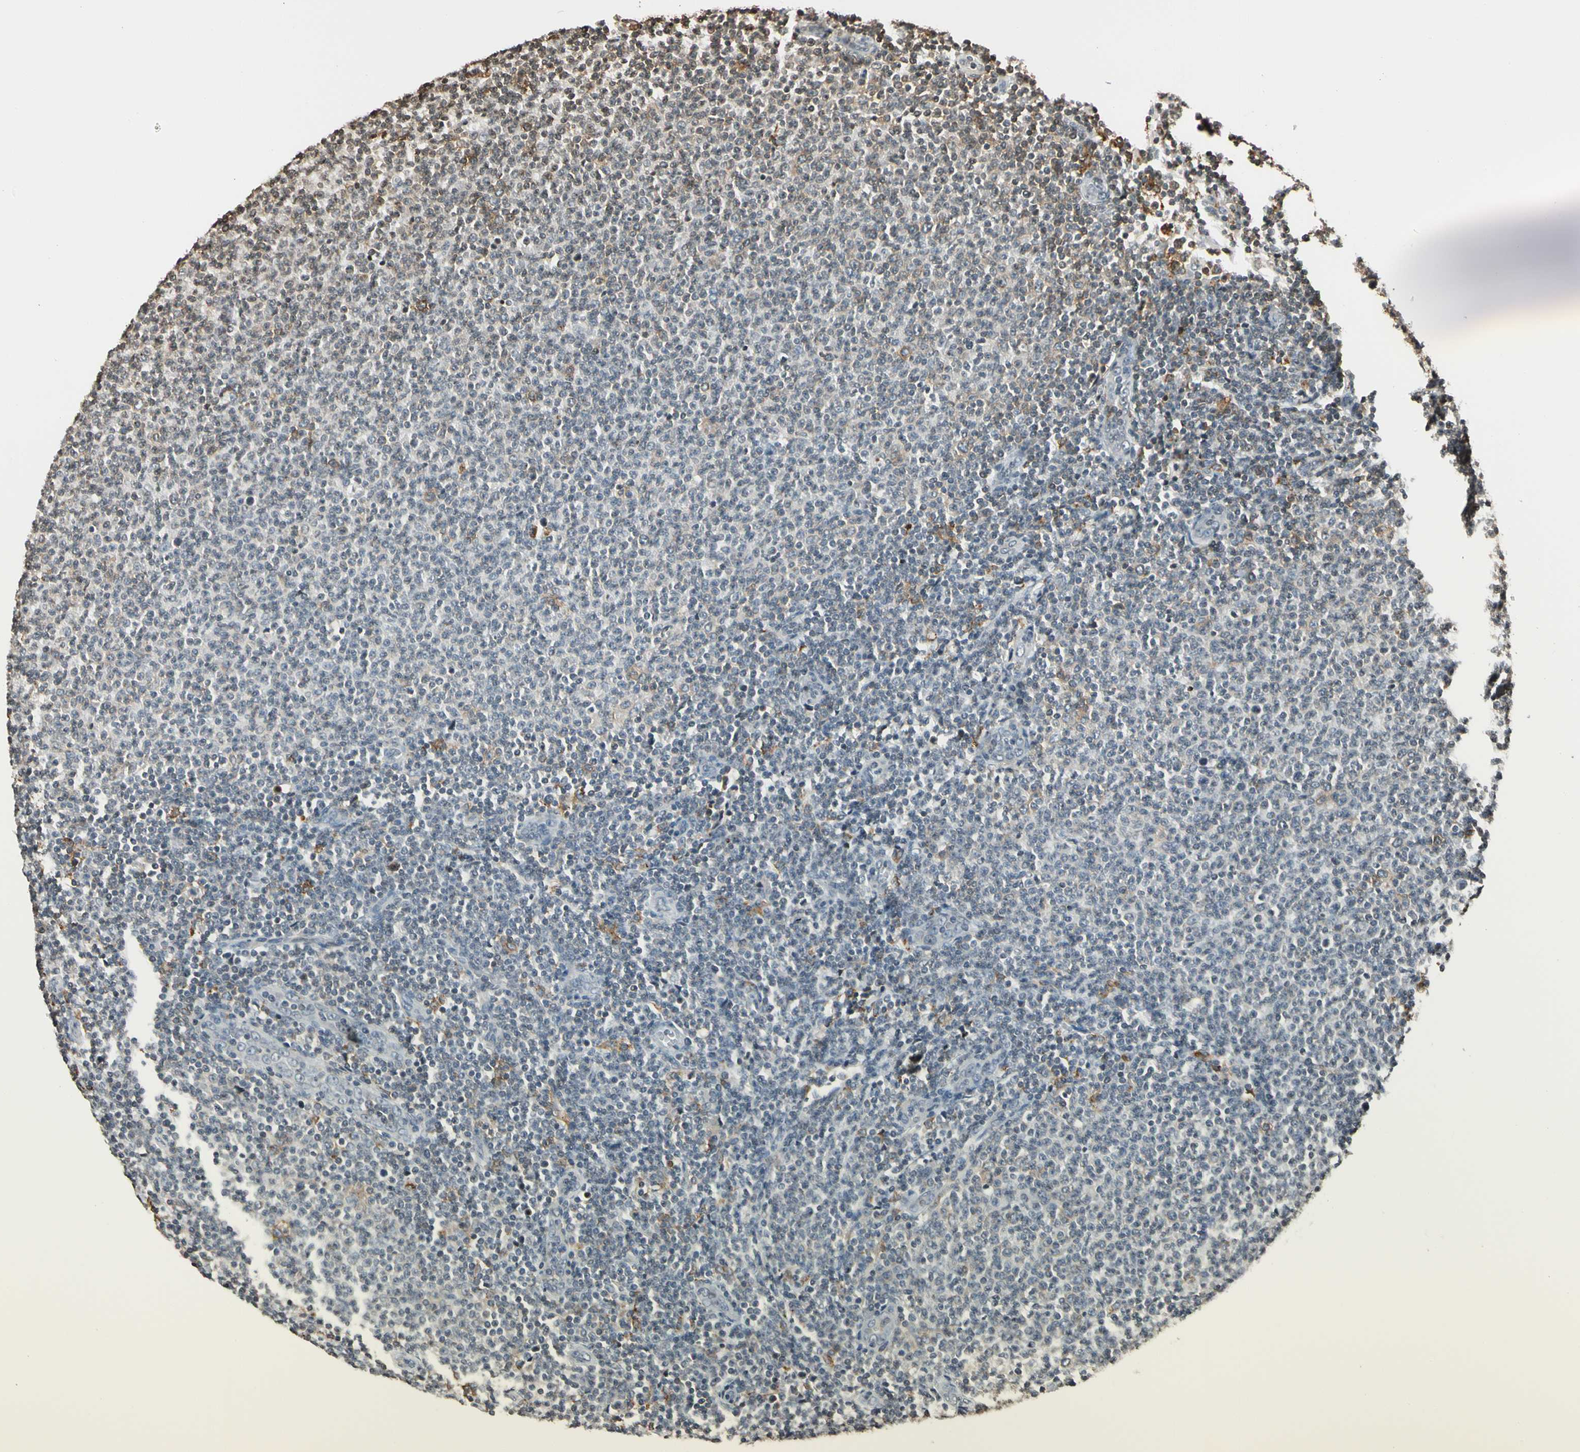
{"staining": {"intensity": "negative", "quantity": "none", "location": "none"}, "tissue": "lymphoma", "cell_type": "Tumor cells", "image_type": "cancer", "snomed": [{"axis": "morphology", "description": "Malignant lymphoma, non-Hodgkin's type, Low grade"}, {"axis": "topography", "description": "Lymph node"}], "caption": "Low-grade malignant lymphoma, non-Hodgkin's type stained for a protein using immunohistochemistry demonstrates no positivity tumor cells.", "gene": "FER", "patient": {"sex": "male", "age": 66}}